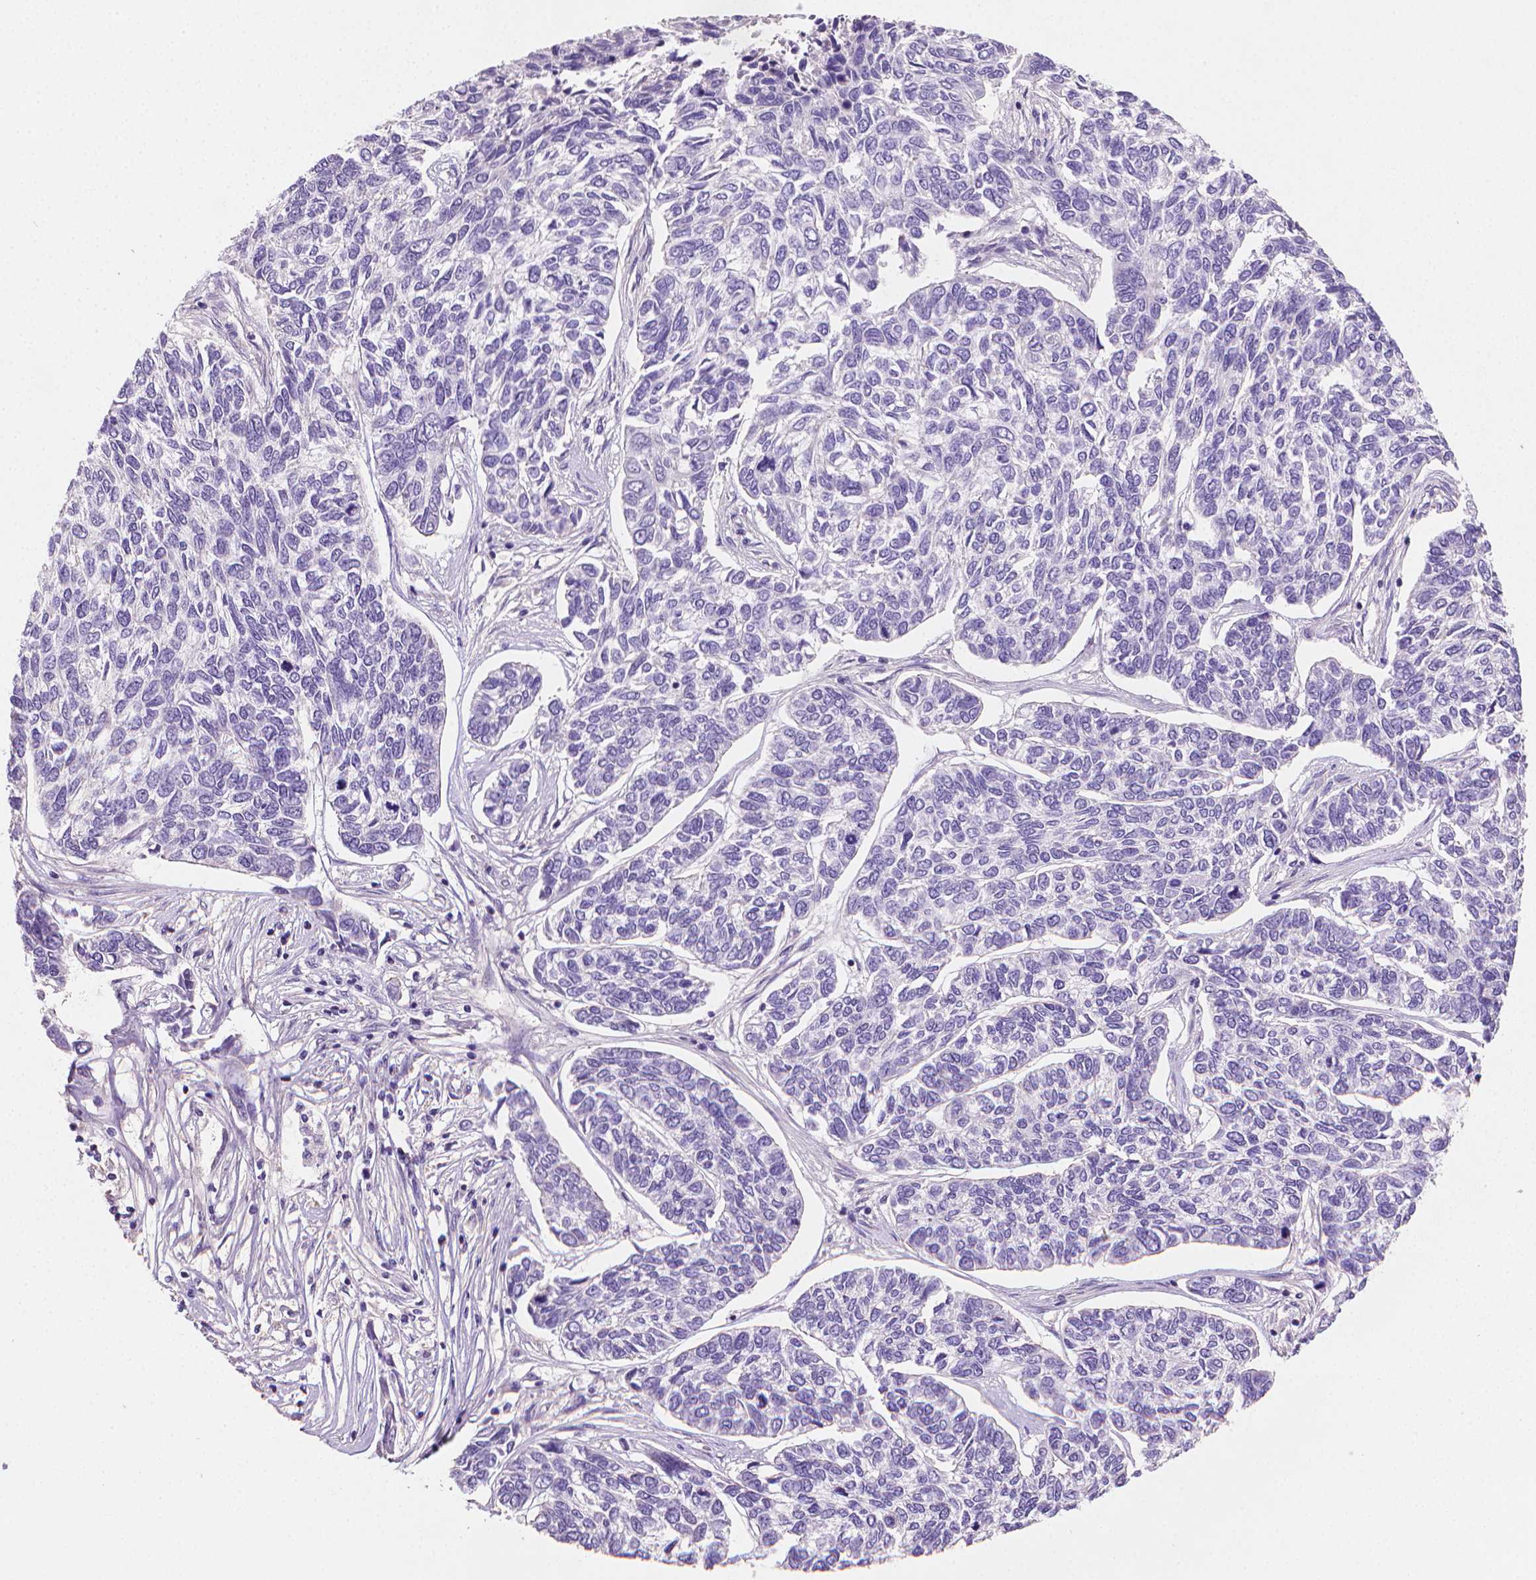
{"staining": {"intensity": "negative", "quantity": "none", "location": "none"}, "tissue": "skin cancer", "cell_type": "Tumor cells", "image_type": "cancer", "snomed": [{"axis": "morphology", "description": "Basal cell carcinoma"}, {"axis": "topography", "description": "Skin"}], "caption": "The photomicrograph shows no staining of tumor cells in skin cancer (basal cell carcinoma). (DAB (3,3'-diaminobenzidine) immunohistochemistry with hematoxylin counter stain).", "gene": "CLXN", "patient": {"sex": "female", "age": 65}}